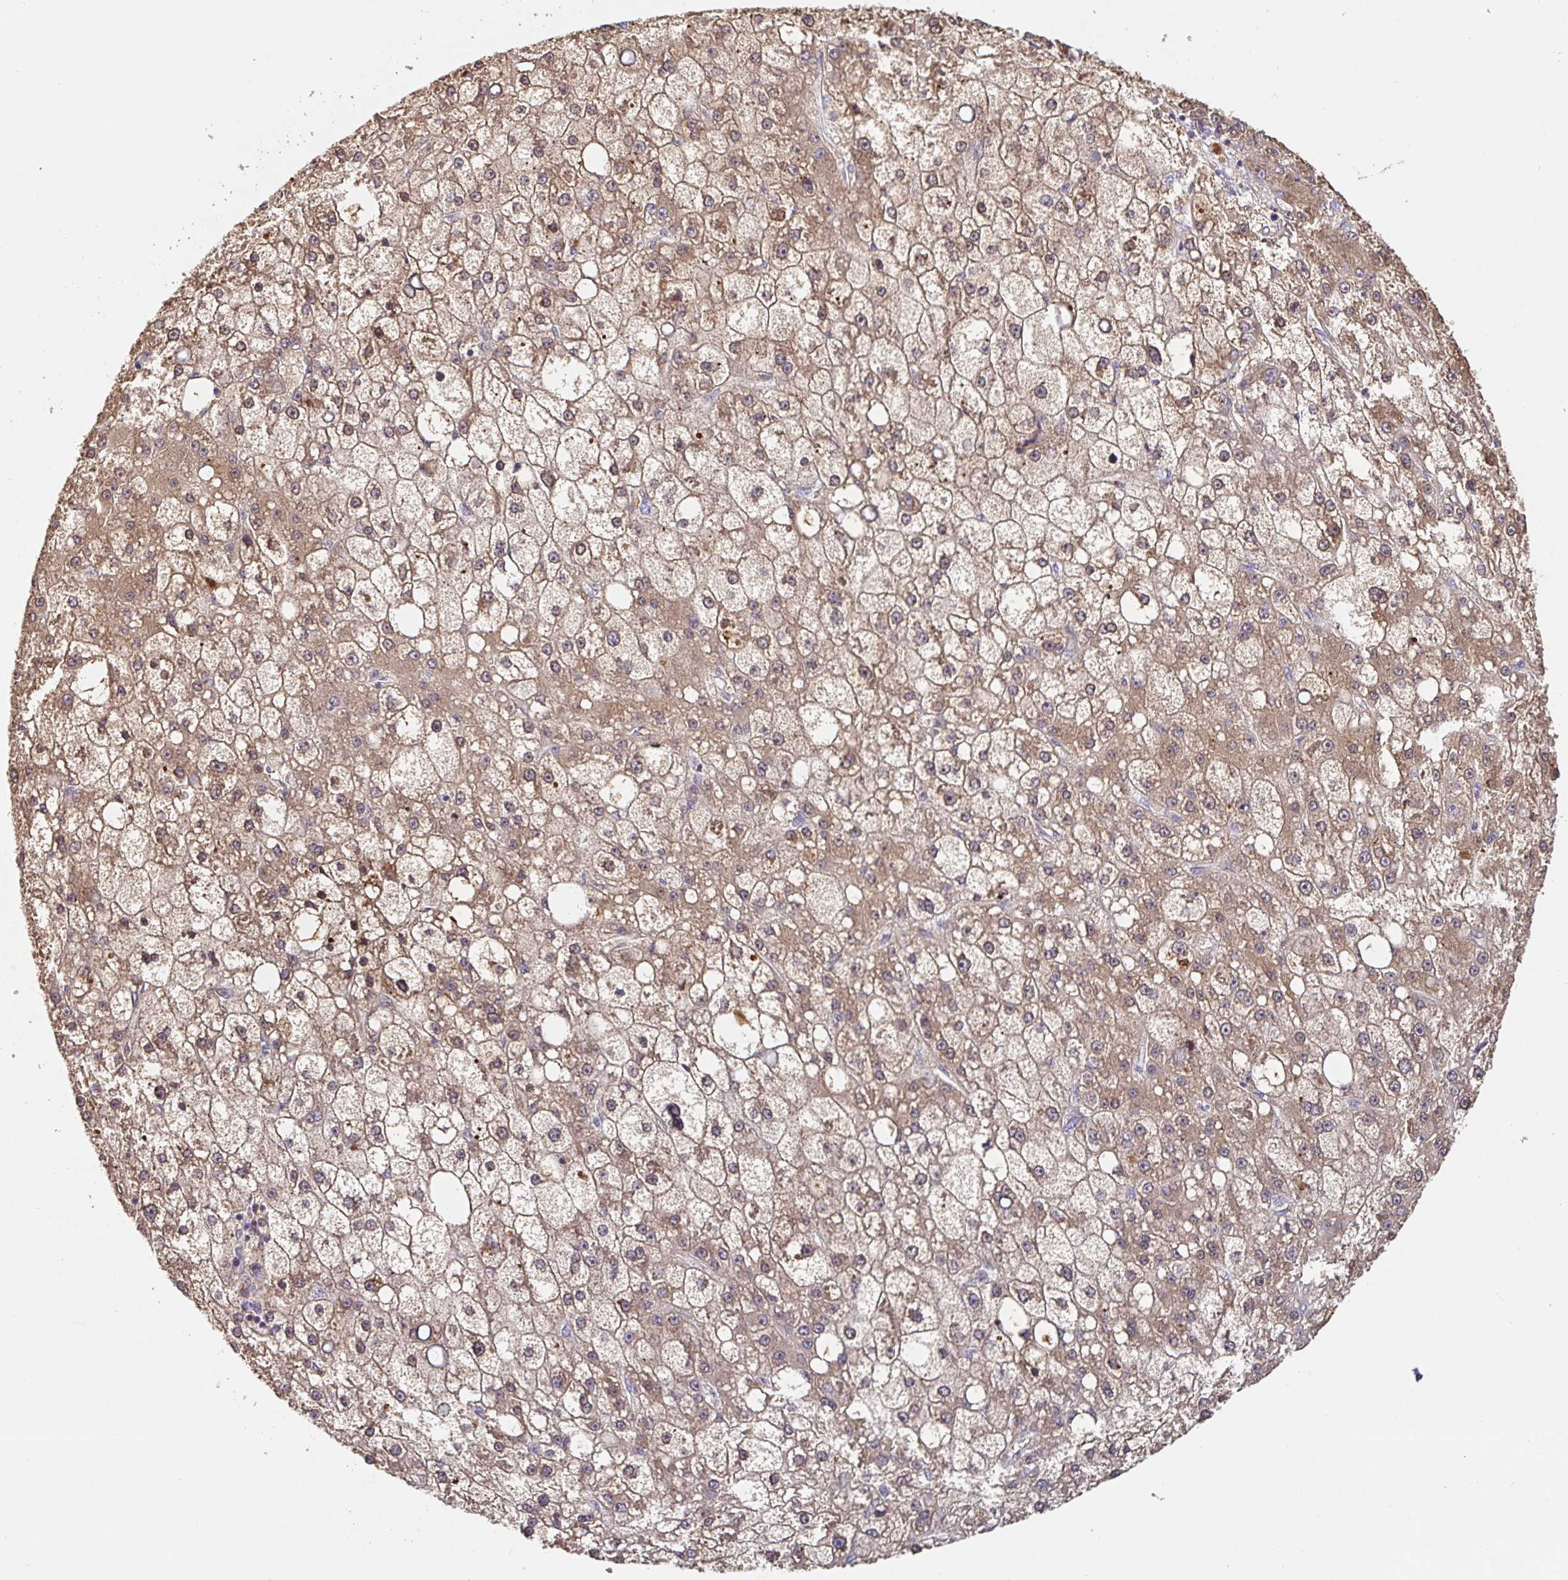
{"staining": {"intensity": "moderate", "quantity": ">75%", "location": "cytoplasmic/membranous"}, "tissue": "liver cancer", "cell_type": "Tumor cells", "image_type": "cancer", "snomed": [{"axis": "morphology", "description": "Carcinoma, Hepatocellular, NOS"}, {"axis": "topography", "description": "Liver"}], "caption": "Liver cancer stained with IHC reveals moderate cytoplasmic/membranous positivity in approximately >75% of tumor cells.", "gene": "HAGH", "patient": {"sex": "male", "age": 67}}